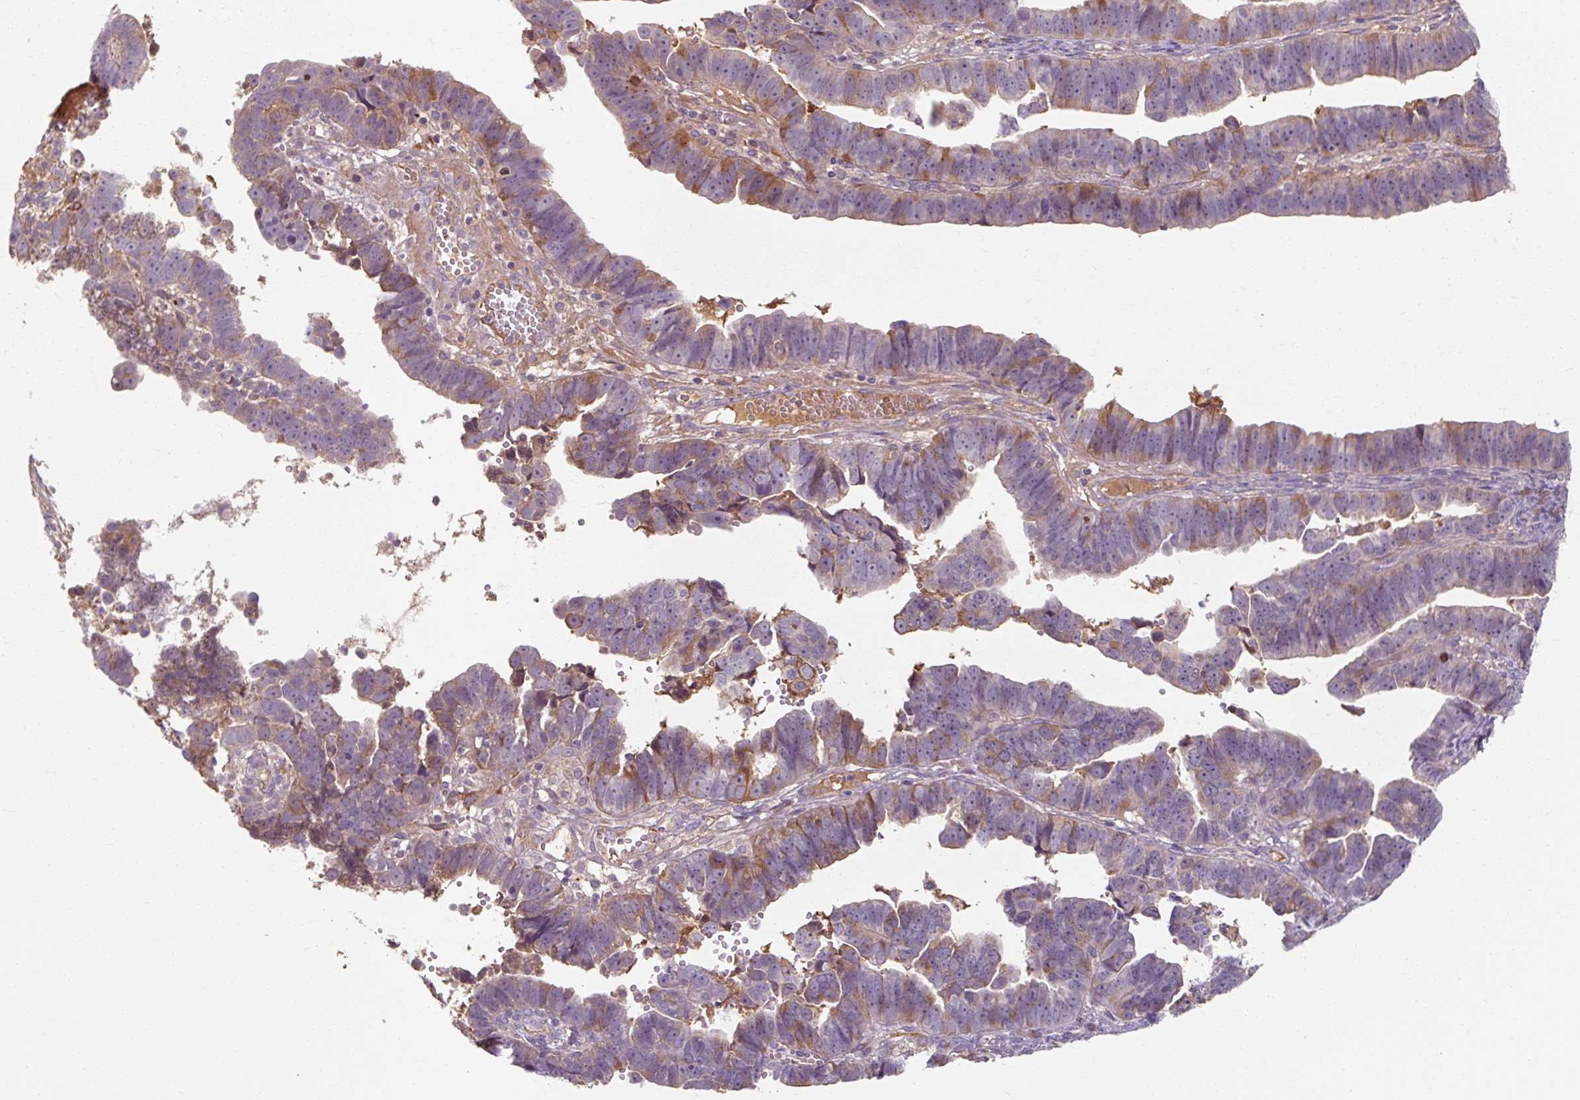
{"staining": {"intensity": "moderate", "quantity": ">75%", "location": "cytoplasmic/membranous"}, "tissue": "endometrial cancer", "cell_type": "Tumor cells", "image_type": "cancer", "snomed": [{"axis": "morphology", "description": "Adenocarcinoma, NOS"}, {"axis": "topography", "description": "Endometrium"}], "caption": "Immunohistochemical staining of adenocarcinoma (endometrial) reveals moderate cytoplasmic/membranous protein expression in about >75% of tumor cells. (Brightfield microscopy of DAB IHC at high magnification).", "gene": "TSEN54", "patient": {"sex": "female", "age": 75}}